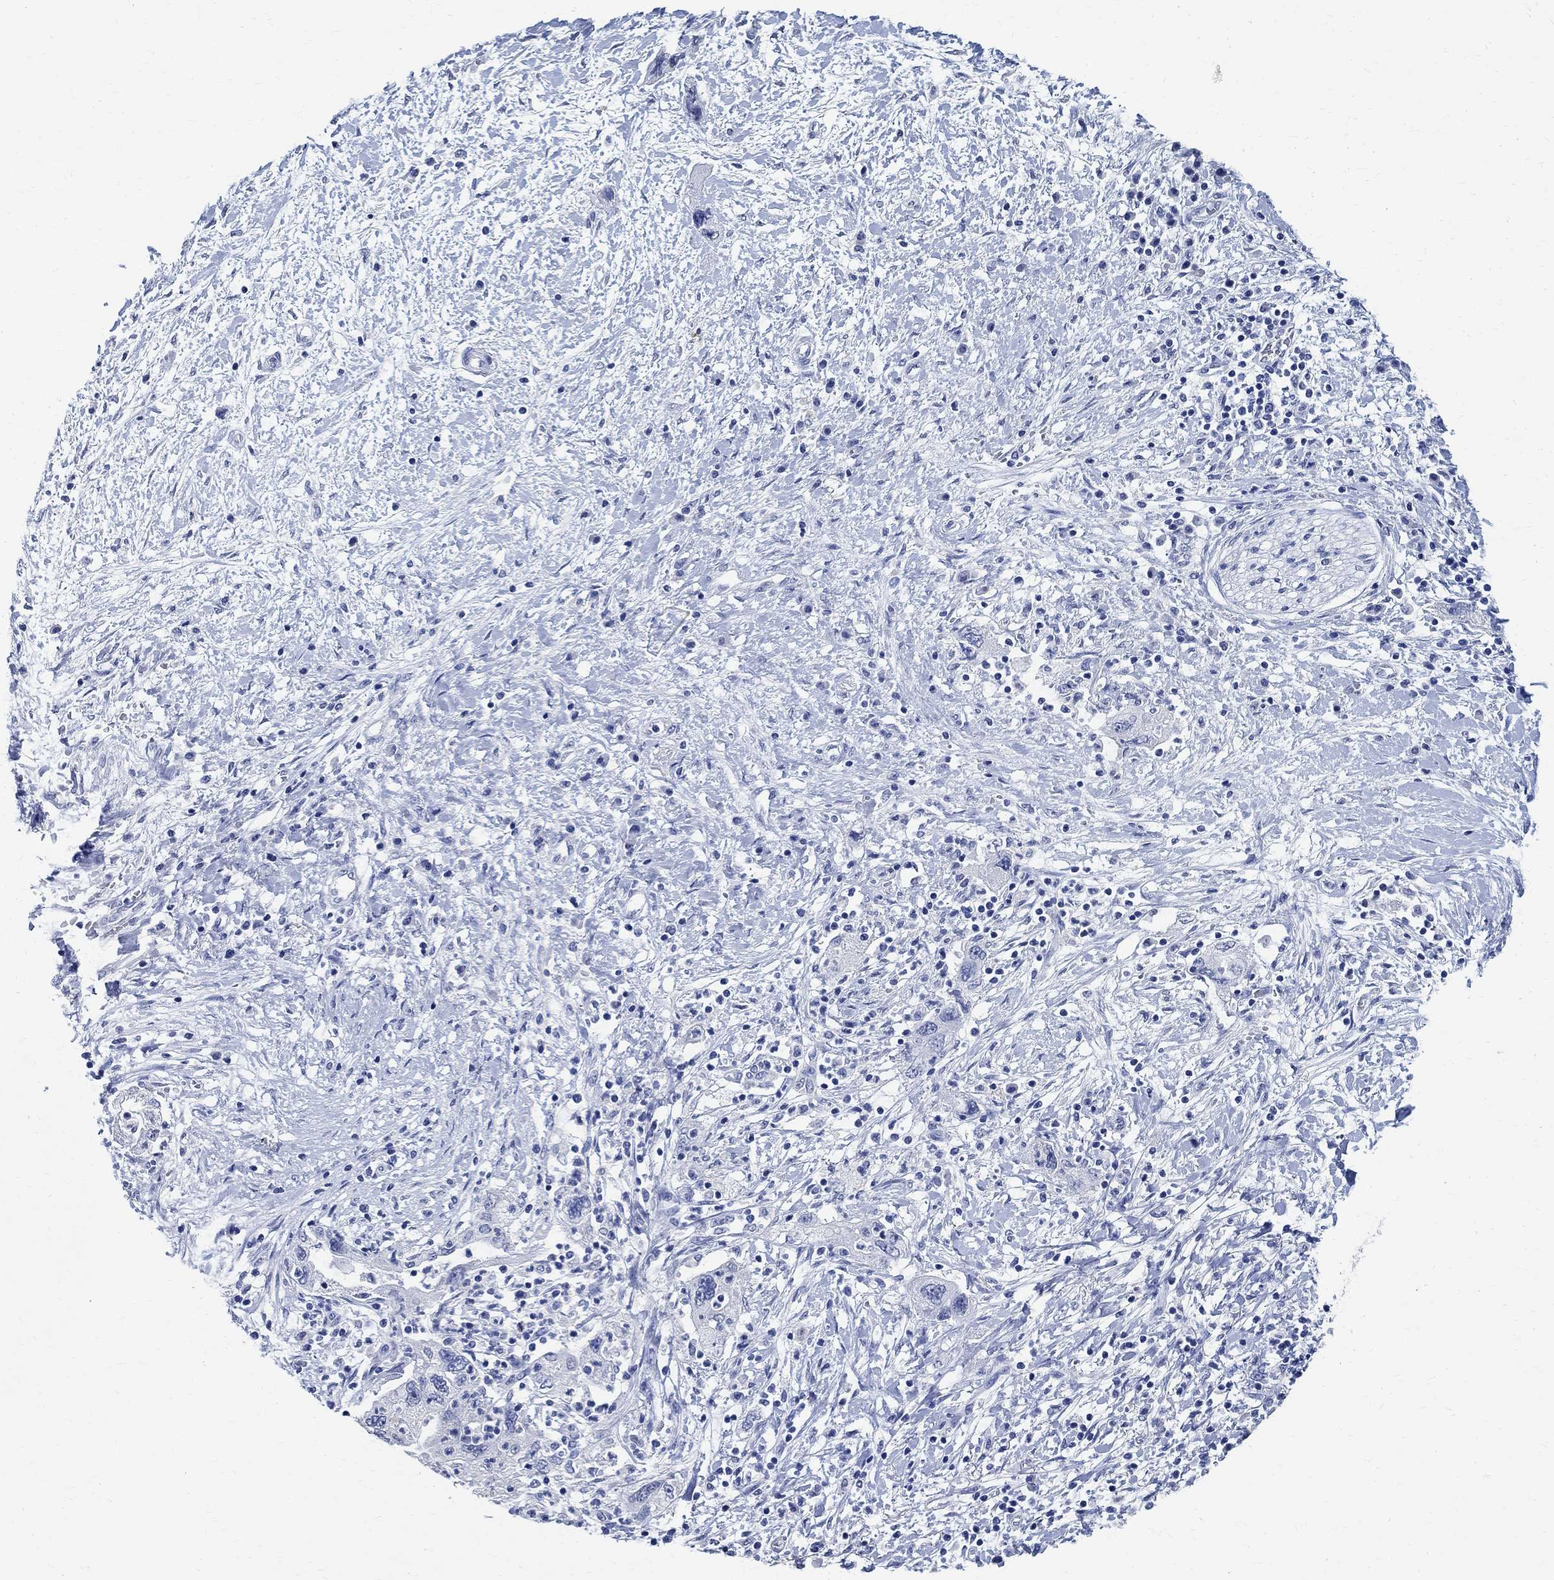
{"staining": {"intensity": "negative", "quantity": "none", "location": "none"}, "tissue": "pancreatic cancer", "cell_type": "Tumor cells", "image_type": "cancer", "snomed": [{"axis": "morphology", "description": "Adenocarcinoma, NOS"}, {"axis": "topography", "description": "Pancreas"}], "caption": "This micrograph is of pancreatic cancer (adenocarcinoma) stained with immunohistochemistry (IHC) to label a protein in brown with the nuclei are counter-stained blue. There is no staining in tumor cells.", "gene": "TMEM221", "patient": {"sex": "female", "age": 73}}